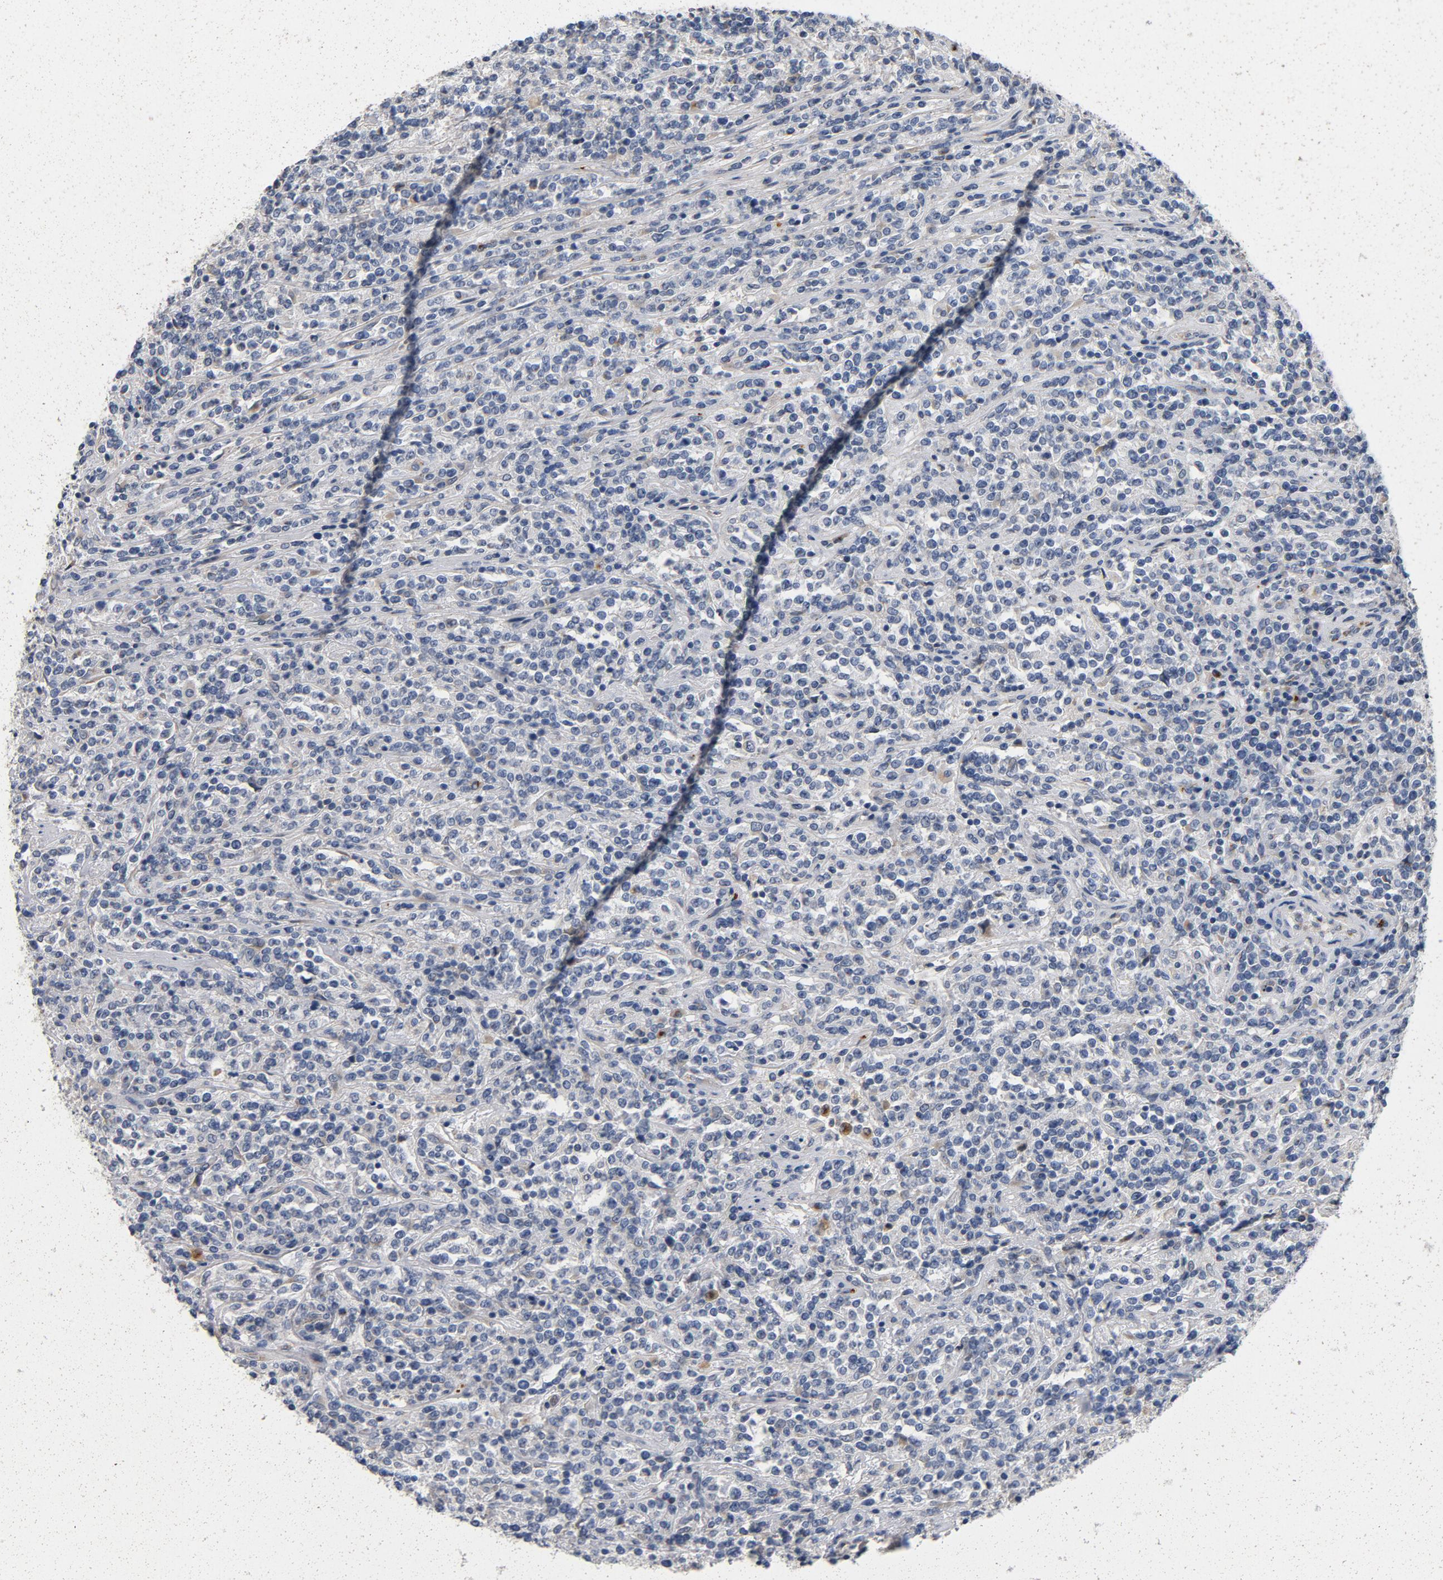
{"staining": {"intensity": "negative", "quantity": "none", "location": "none"}, "tissue": "lymphoma", "cell_type": "Tumor cells", "image_type": "cancer", "snomed": [{"axis": "morphology", "description": "Malignant lymphoma, non-Hodgkin's type, High grade"}, {"axis": "topography", "description": "Soft tissue"}], "caption": "Tumor cells show no significant positivity in malignant lymphoma, non-Hodgkin's type (high-grade).", "gene": "LMAN2", "patient": {"sex": "male", "age": 18}}